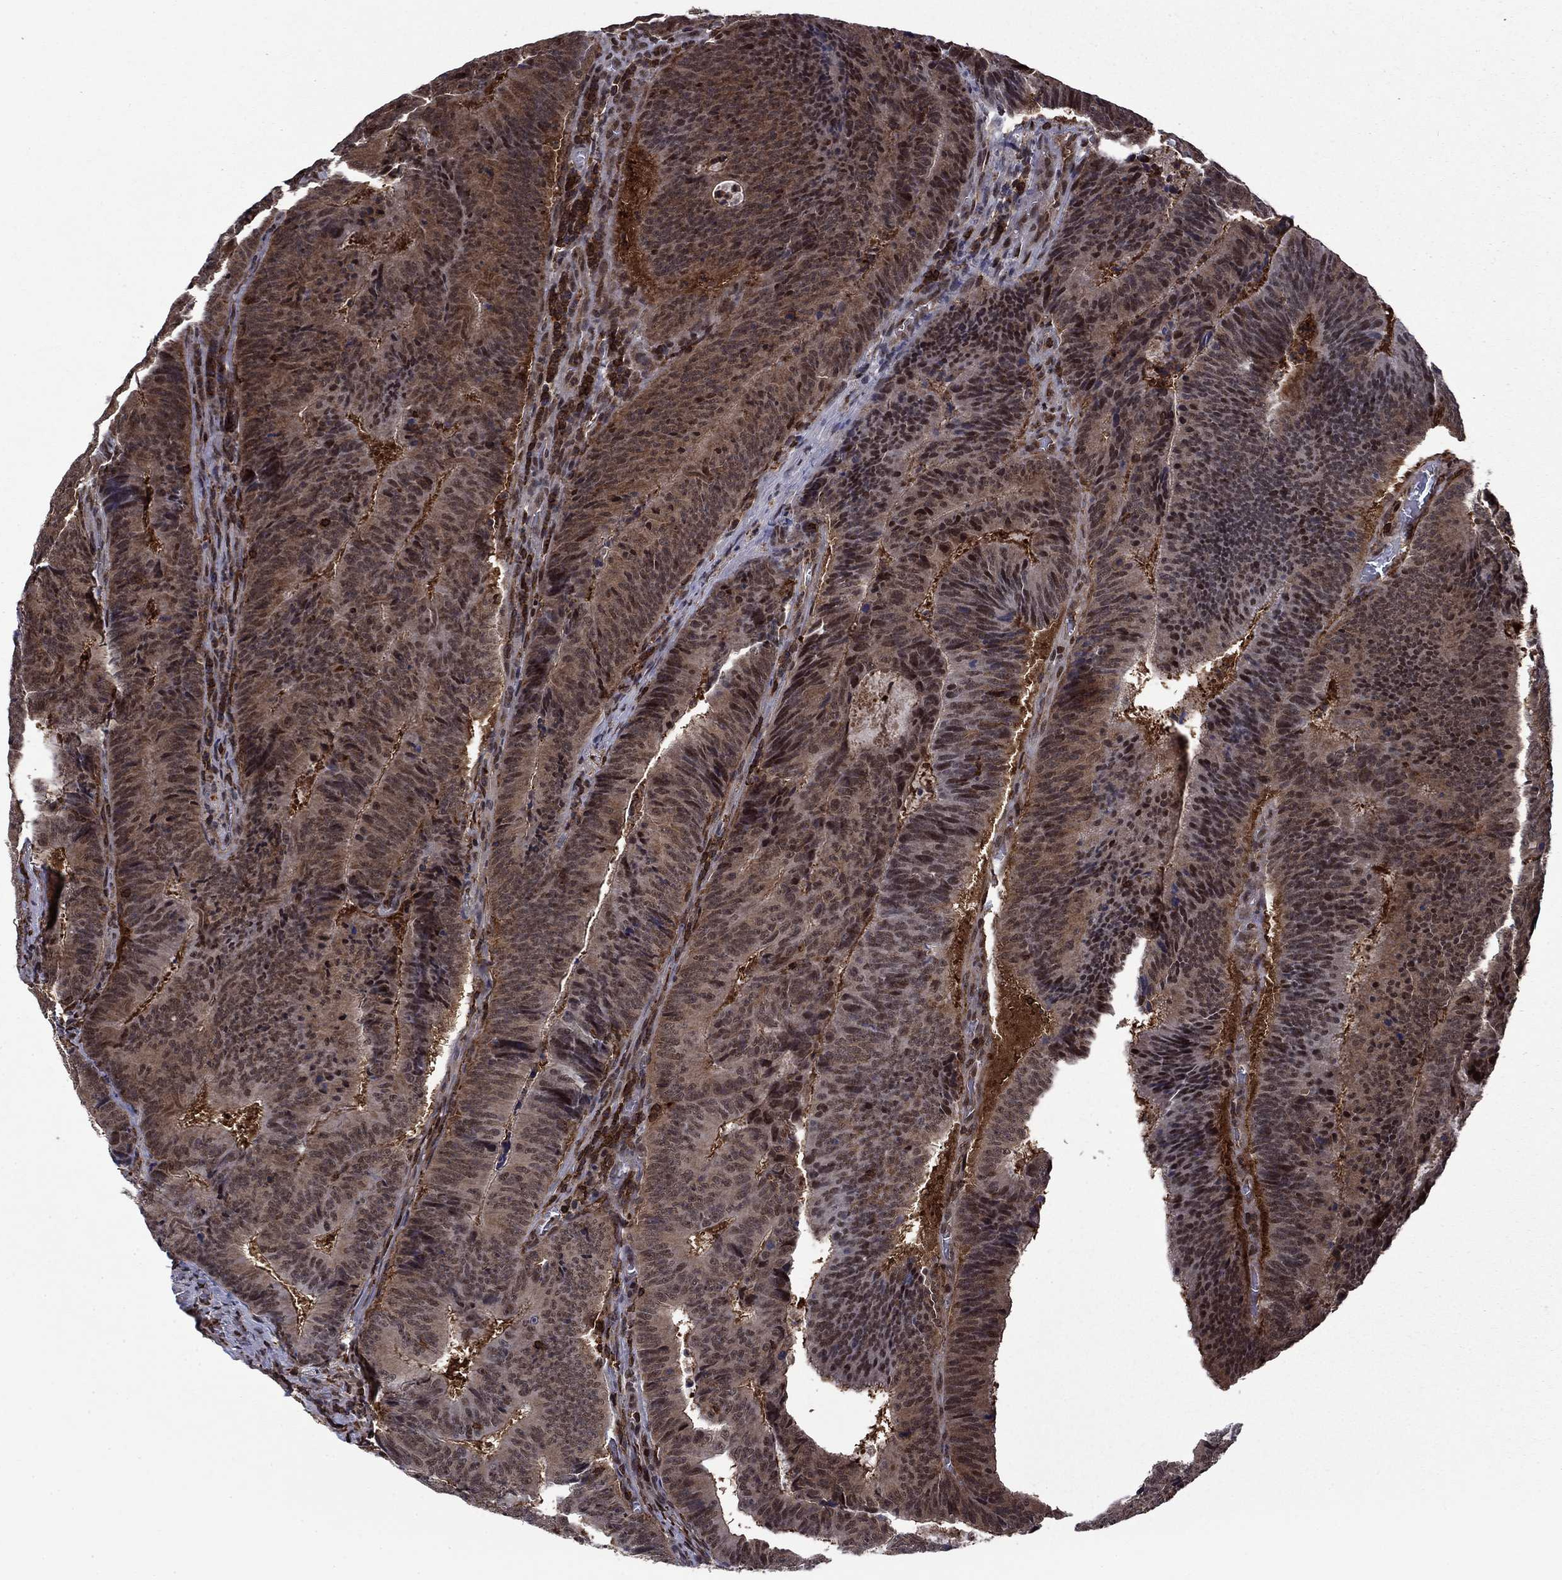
{"staining": {"intensity": "moderate", "quantity": "<25%", "location": "nuclear"}, "tissue": "colorectal cancer", "cell_type": "Tumor cells", "image_type": "cancer", "snomed": [{"axis": "morphology", "description": "Adenocarcinoma, NOS"}, {"axis": "topography", "description": "Colon"}], "caption": "Protein staining of colorectal cancer (adenocarcinoma) tissue reveals moderate nuclear expression in approximately <25% of tumor cells.", "gene": "PSMD2", "patient": {"sex": "female", "age": 82}}